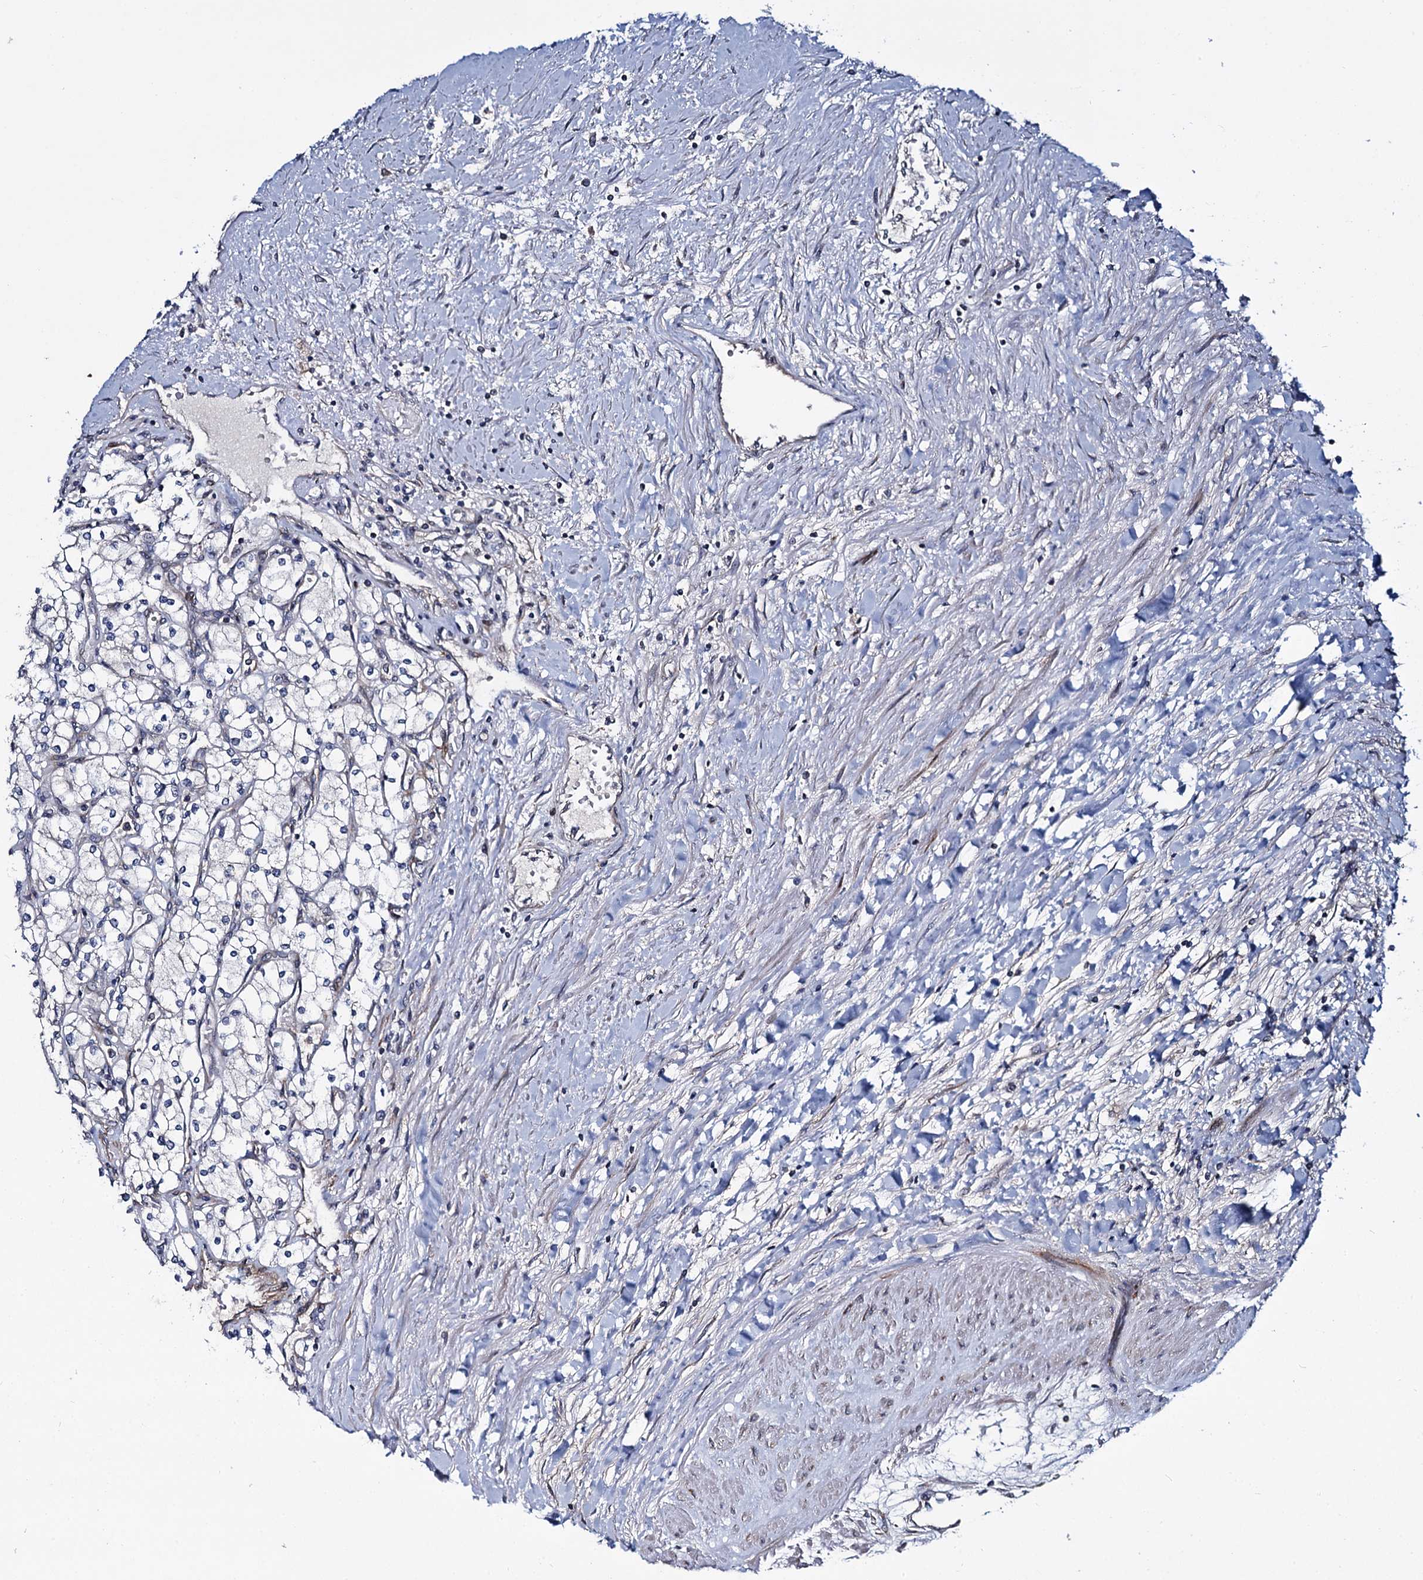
{"staining": {"intensity": "negative", "quantity": "none", "location": "none"}, "tissue": "renal cancer", "cell_type": "Tumor cells", "image_type": "cancer", "snomed": [{"axis": "morphology", "description": "Adenocarcinoma, NOS"}, {"axis": "topography", "description": "Kidney"}], "caption": "The histopathology image demonstrates no significant positivity in tumor cells of renal adenocarcinoma.", "gene": "ARHGAP42", "patient": {"sex": "male", "age": 80}}